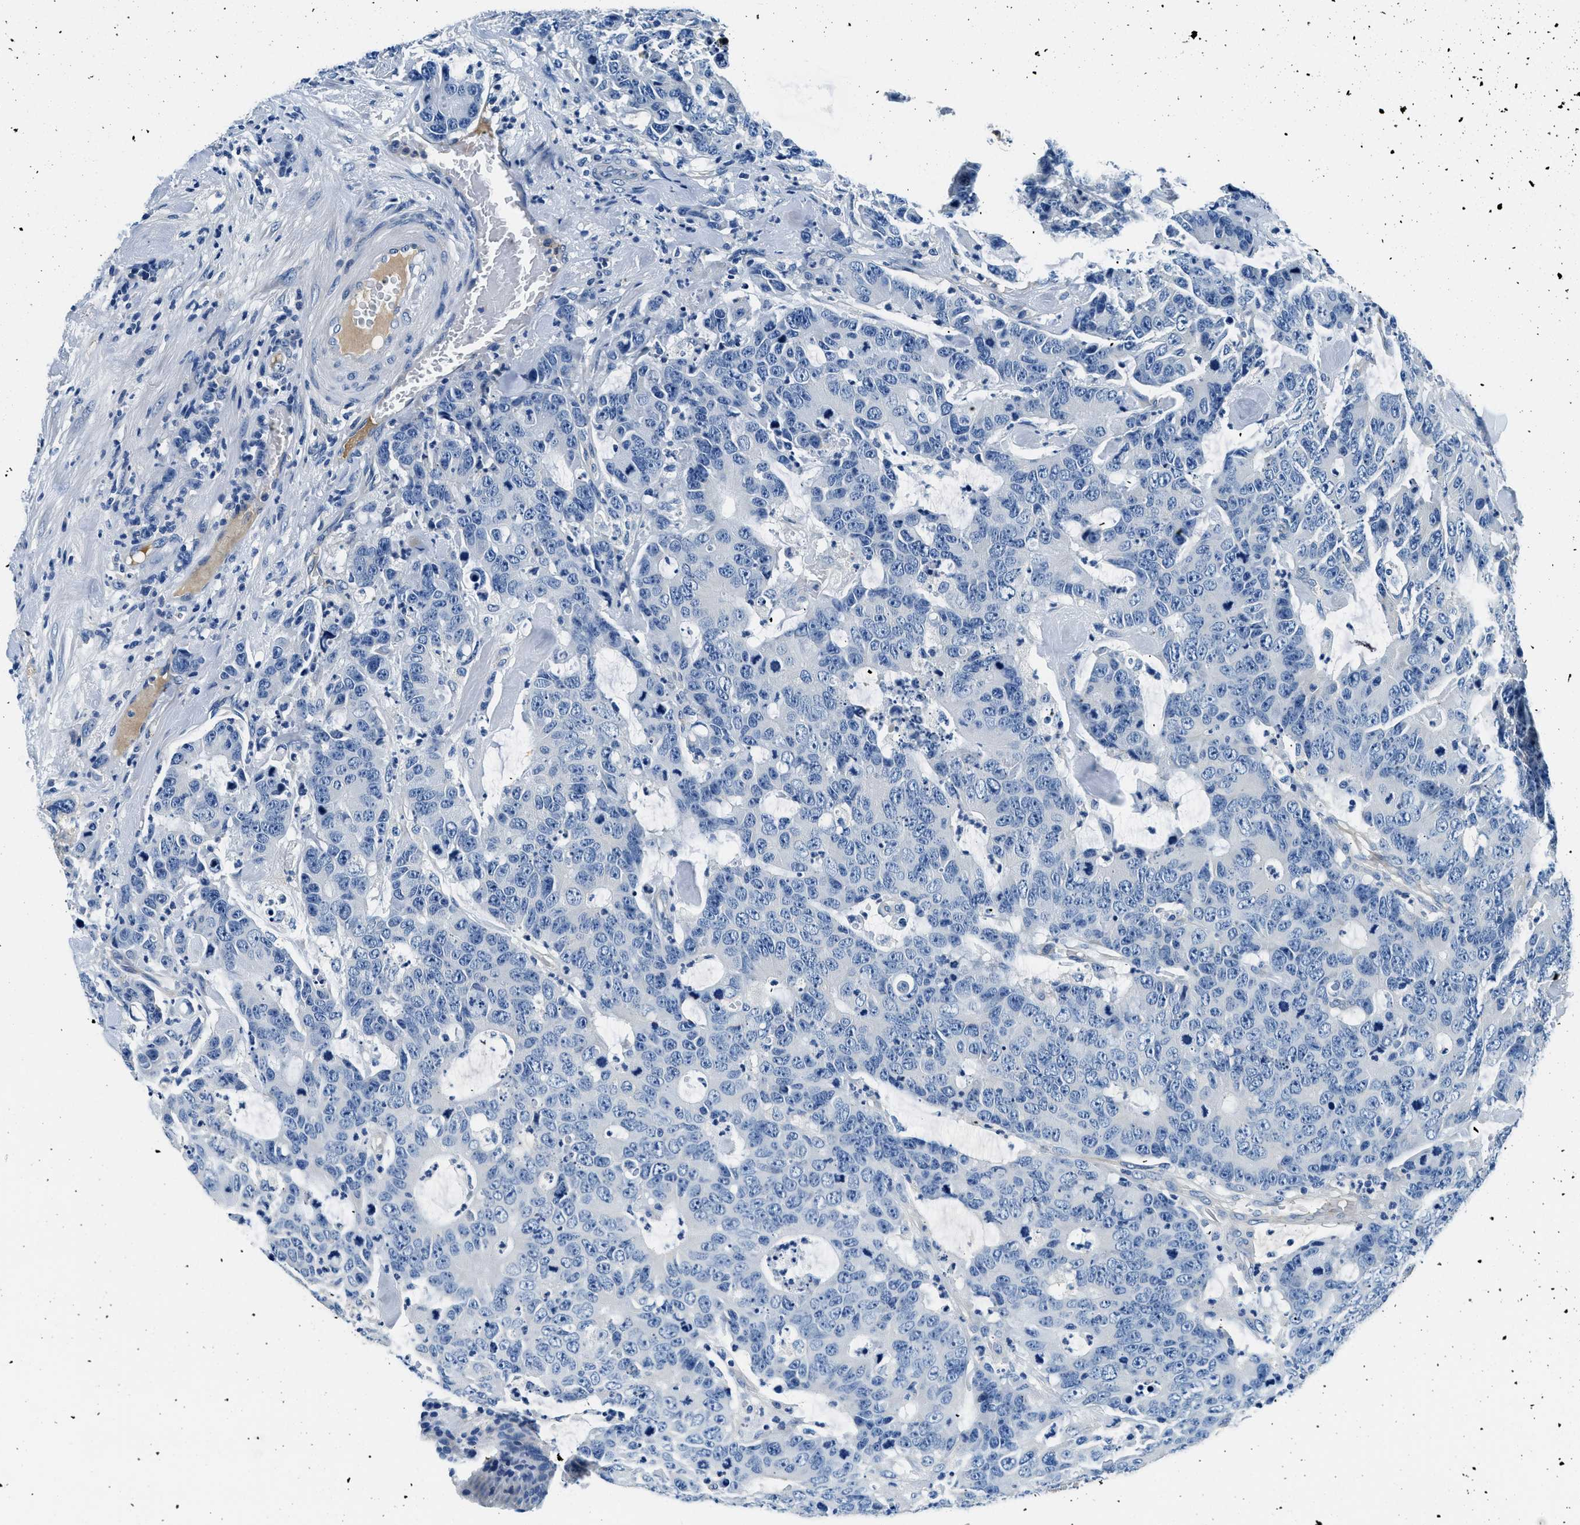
{"staining": {"intensity": "negative", "quantity": "none", "location": "none"}, "tissue": "colorectal cancer", "cell_type": "Tumor cells", "image_type": "cancer", "snomed": [{"axis": "morphology", "description": "Adenocarcinoma, NOS"}, {"axis": "topography", "description": "Colon"}], "caption": "A micrograph of human colorectal adenocarcinoma is negative for staining in tumor cells.", "gene": "TMEM186", "patient": {"sex": "female", "age": 86}}